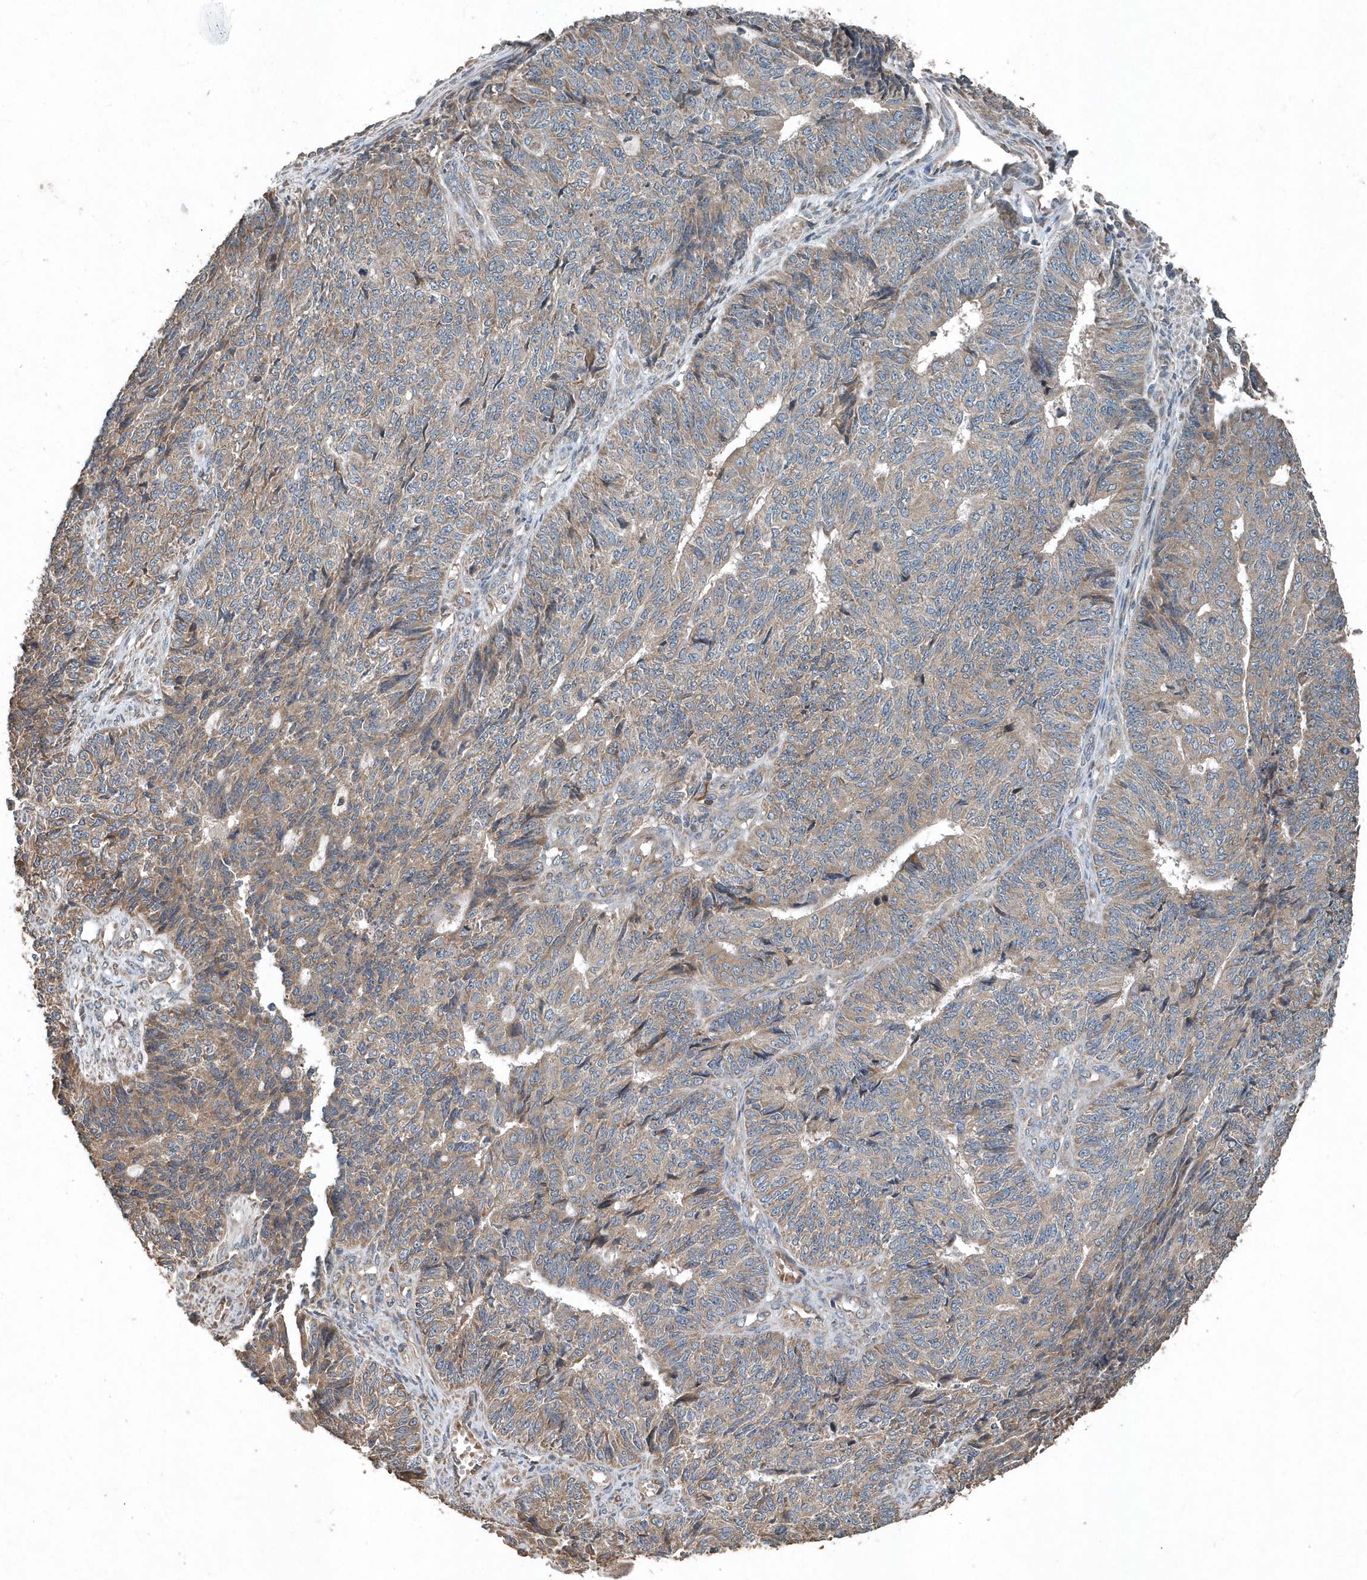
{"staining": {"intensity": "weak", "quantity": "25%-75%", "location": "cytoplasmic/membranous"}, "tissue": "endometrial cancer", "cell_type": "Tumor cells", "image_type": "cancer", "snomed": [{"axis": "morphology", "description": "Adenocarcinoma, NOS"}, {"axis": "topography", "description": "Endometrium"}], "caption": "A brown stain labels weak cytoplasmic/membranous expression of a protein in endometrial adenocarcinoma tumor cells.", "gene": "SCFD2", "patient": {"sex": "female", "age": 32}}